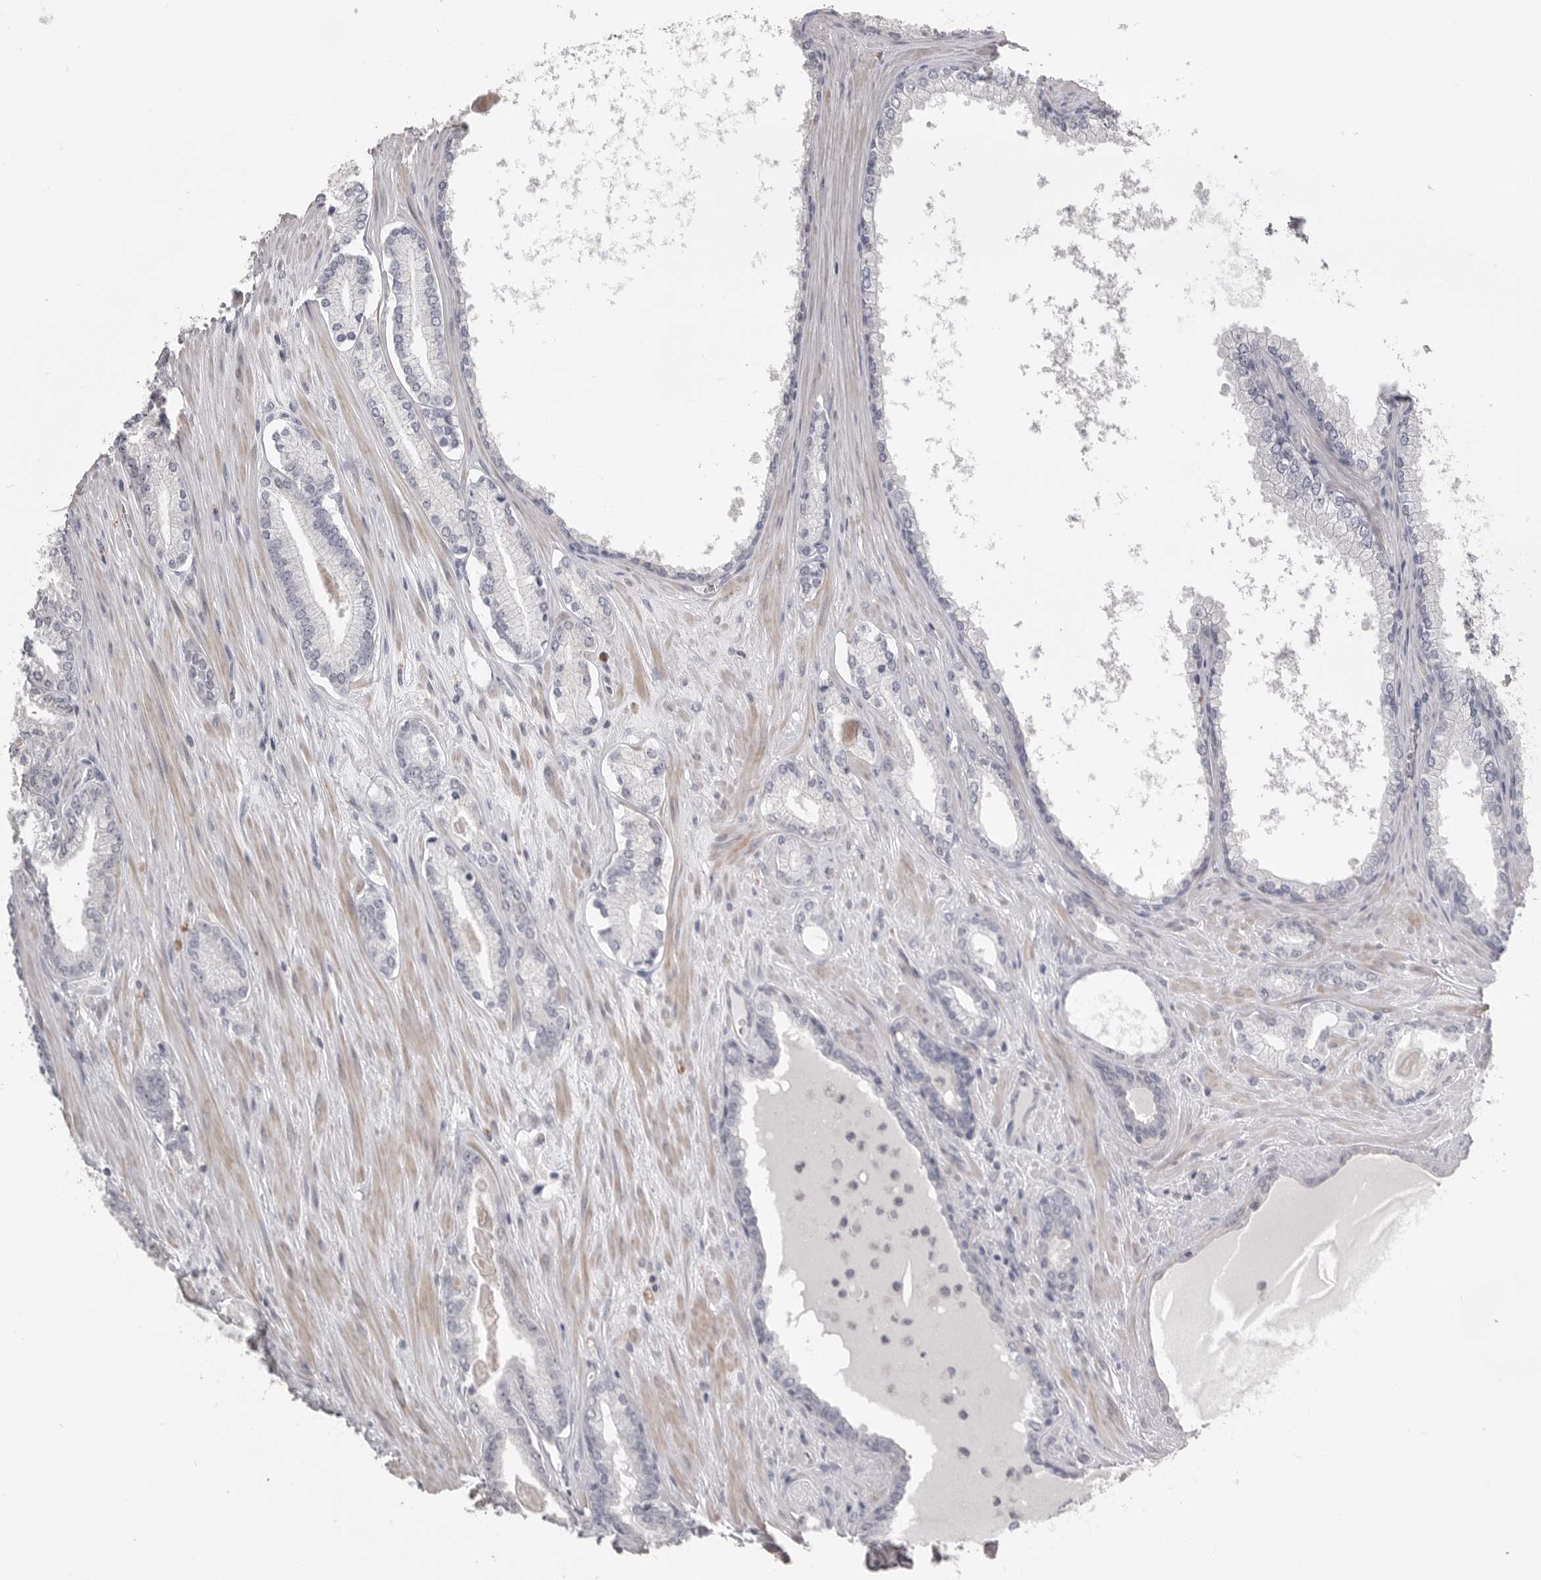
{"staining": {"intensity": "negative", "quantity": "none", "location": "none"}, "tissue": "prostate cancer", "cell_type": "Tumor cells", "image_type": "cancer", "snomed": [{"axis": "morphology", "description": "Adenocarcinoma, Low grade"}, {"axis": "topography", "description": "Prostate"}], "caption": "Immunohistochemistry (IHC) micrograph of neoplastic tissue: prostate cancer stained with DAB (3,3'-diaminobenzidine) reveals no significant protein expression in tumor cells. The staining was performed using DAB (3,3'-diaminobenzidine) to visualize the protein expression in brown, while the nuclei were stained in blue with hematoxylin (Magnification: 20x).", "gene": "PLEKHF1", "patient": {"sex": "male", "age": 70}}